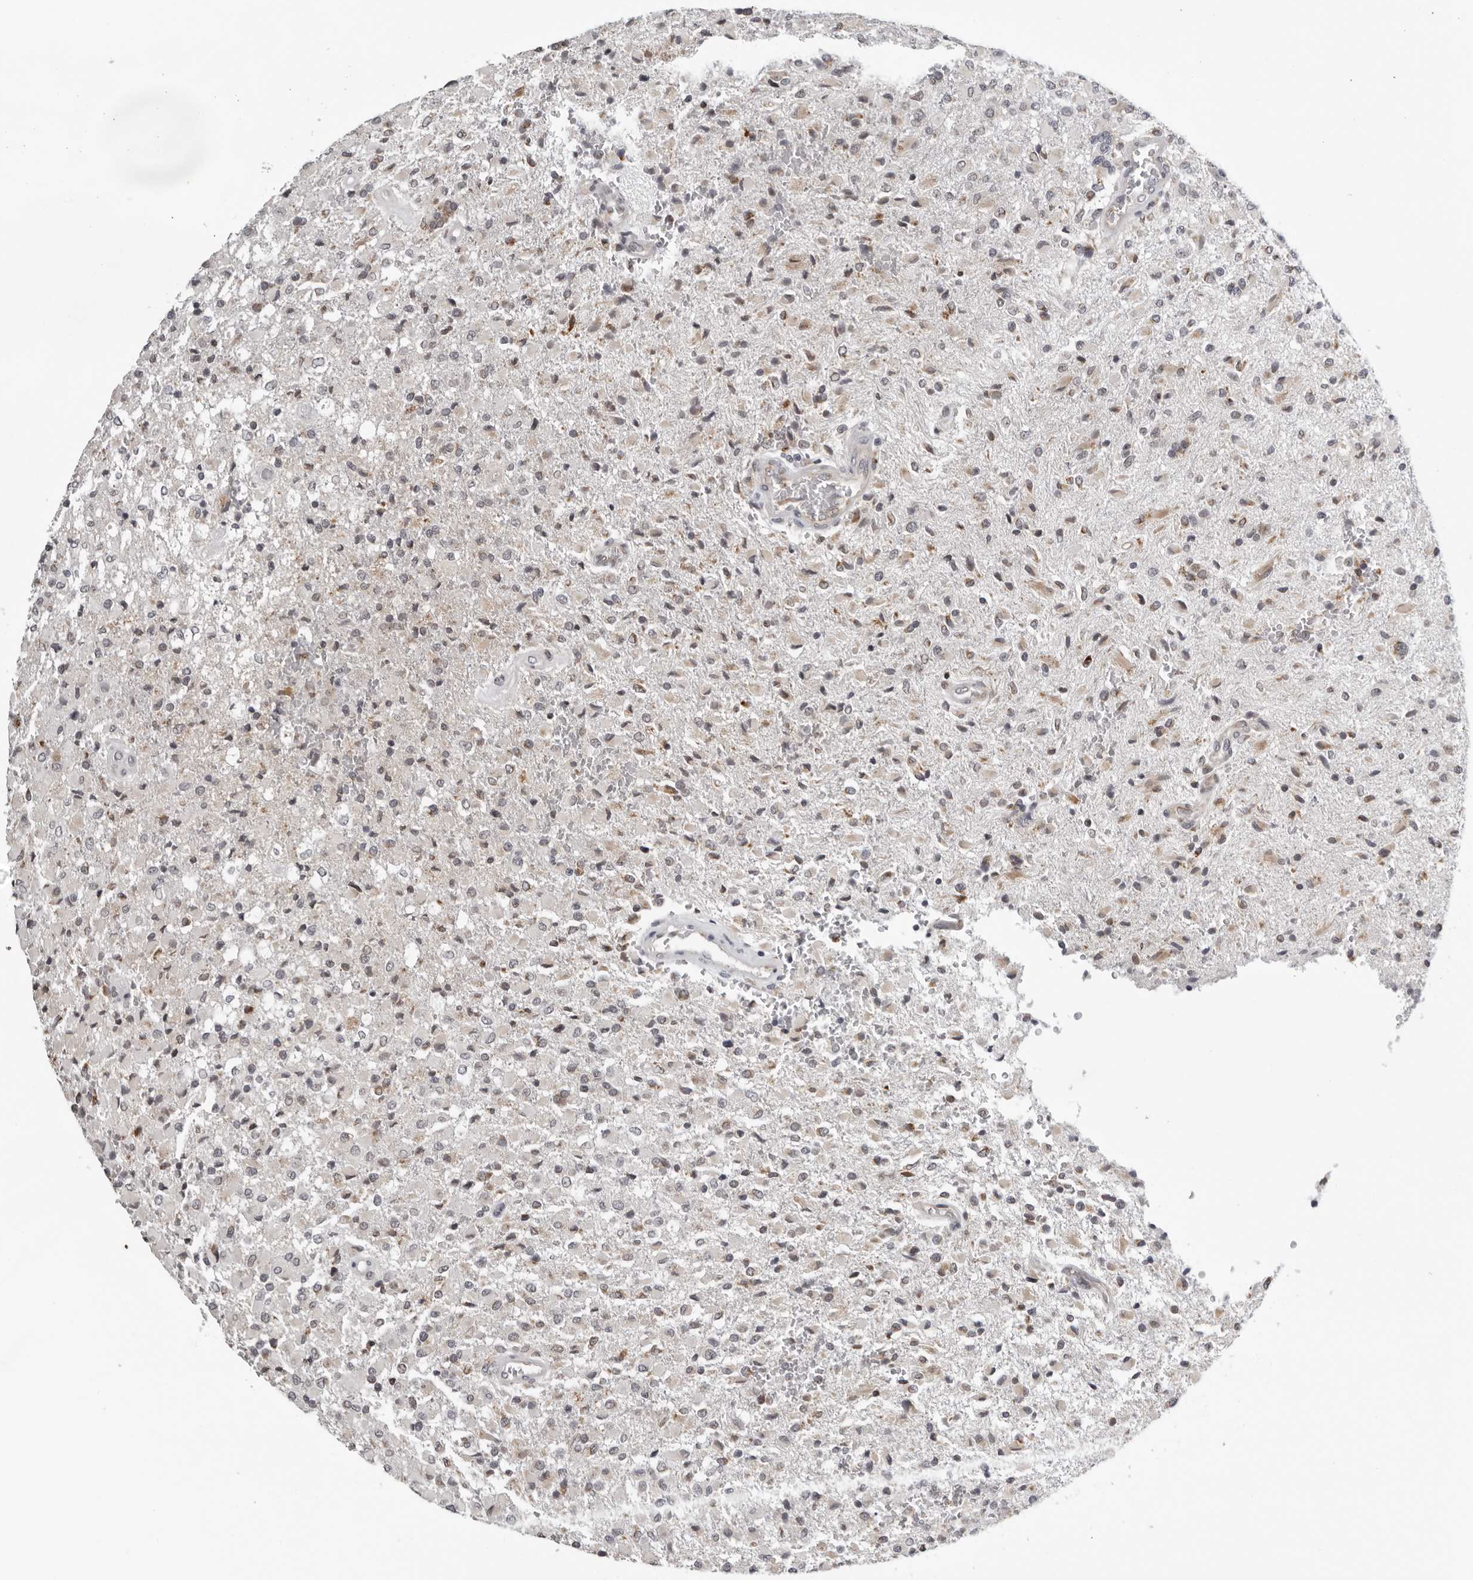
{"staining": {"intensity": "negative", "quantity": "none", "location": "none"}, "tissue": "glioma", "cell_type": "Tumor cells", "image_type": "cancer", "snomed": [{"axis": "morphology", "description": "Glioma, malignant, High grade"}, {"axis": "topography", "description": "Brain"}], "caption": "Human glioma stained for a protein using immunohistochemistry exhibits no expression in tumor cells.", "gene": "CPT2", "patient": {"sex": "male", "age": 71}}